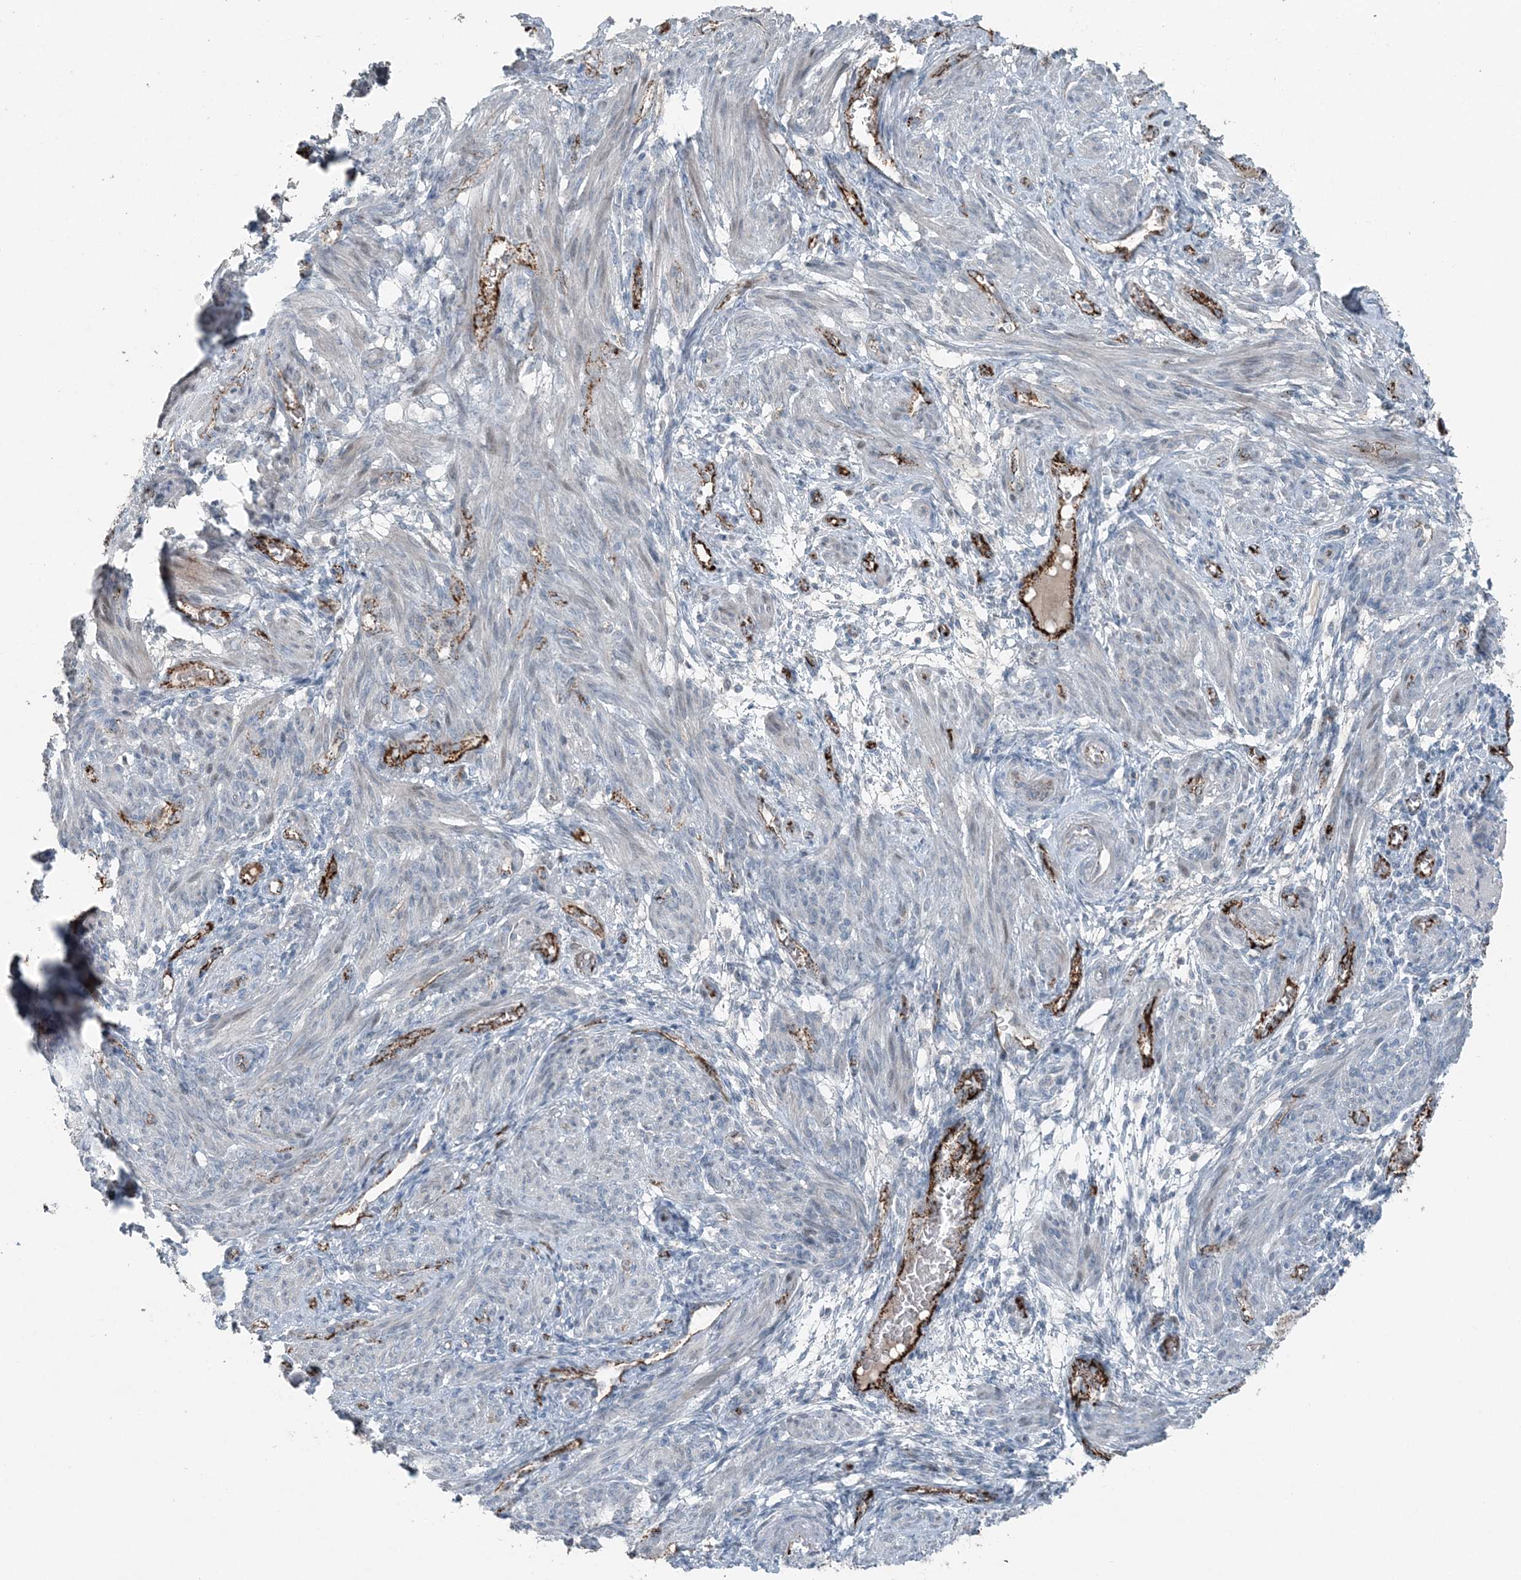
{"staining": {"intensity": "weak", "quantity": "<25%", "location": "cytoplasmic/membranous"}, "tissue": "smooth muscle", "cell_type": "Smooth muscle cells", "image_type": "normal", "snomed": [{"axis": "morphology", "description": "Normal tissue, NOS"}, {"axis": "topography", "description": "Smooth muscle"}], "caption": "Immunohistochemistry micrograph of unremarkable human smooth muscle stained for a protein (brown), which demonstrates no positivity in smooth muscle cells. Brightfield microscopy of IHC stained with DAB (brown) and hematoxylin (blue), captured at high magnification.", "gene": "ELOVL7", "patient": {"sex": "female", "age": 39}}